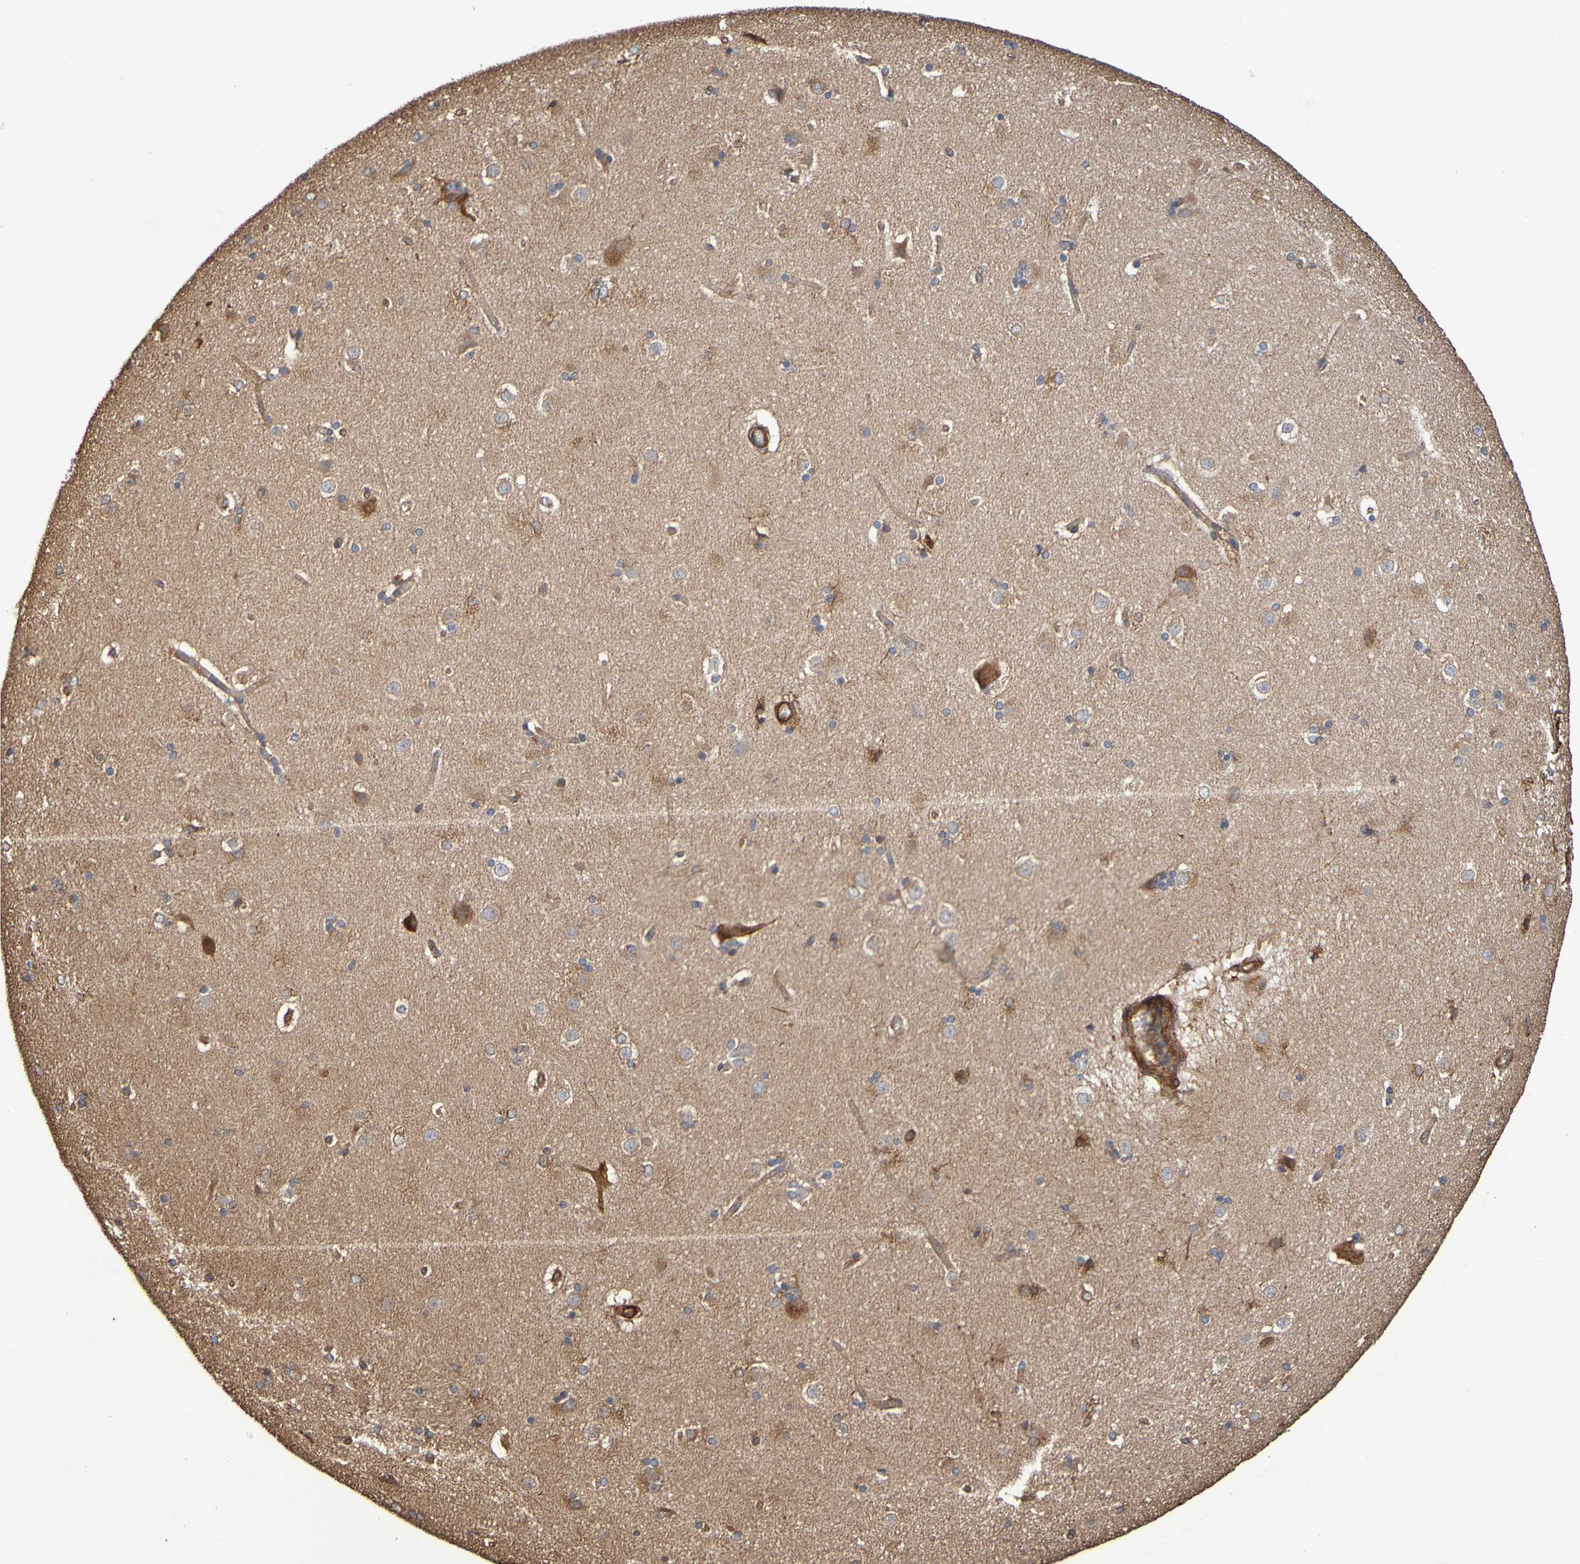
{"staining": {"intensity": "moderate", "quantity": "<25%", "location": "cytoplasmic/membranous"}, "tissue": "caudate", "cell_type": "Glial cells", "image_type": "normal", "snomed": [{"axis": "morphology", "description": "Normal tissue, NOS"}, {"axis": "topography", "description": "Lateral ventricle wall"}], "caption": "IHC staining of normal caudate, which demonstrates low levels of moderate cytoplasmic/membranous expression in approximately <25% of glial cells indicating moderate cytoplasmic/membranous protein staining. The staining was performed using DAB (brown) for protein detection and nuclei were counterstained in hematoxylin (blue).", "gene": "RAB11A", "patient": {"sex": "female", "age": 19}}